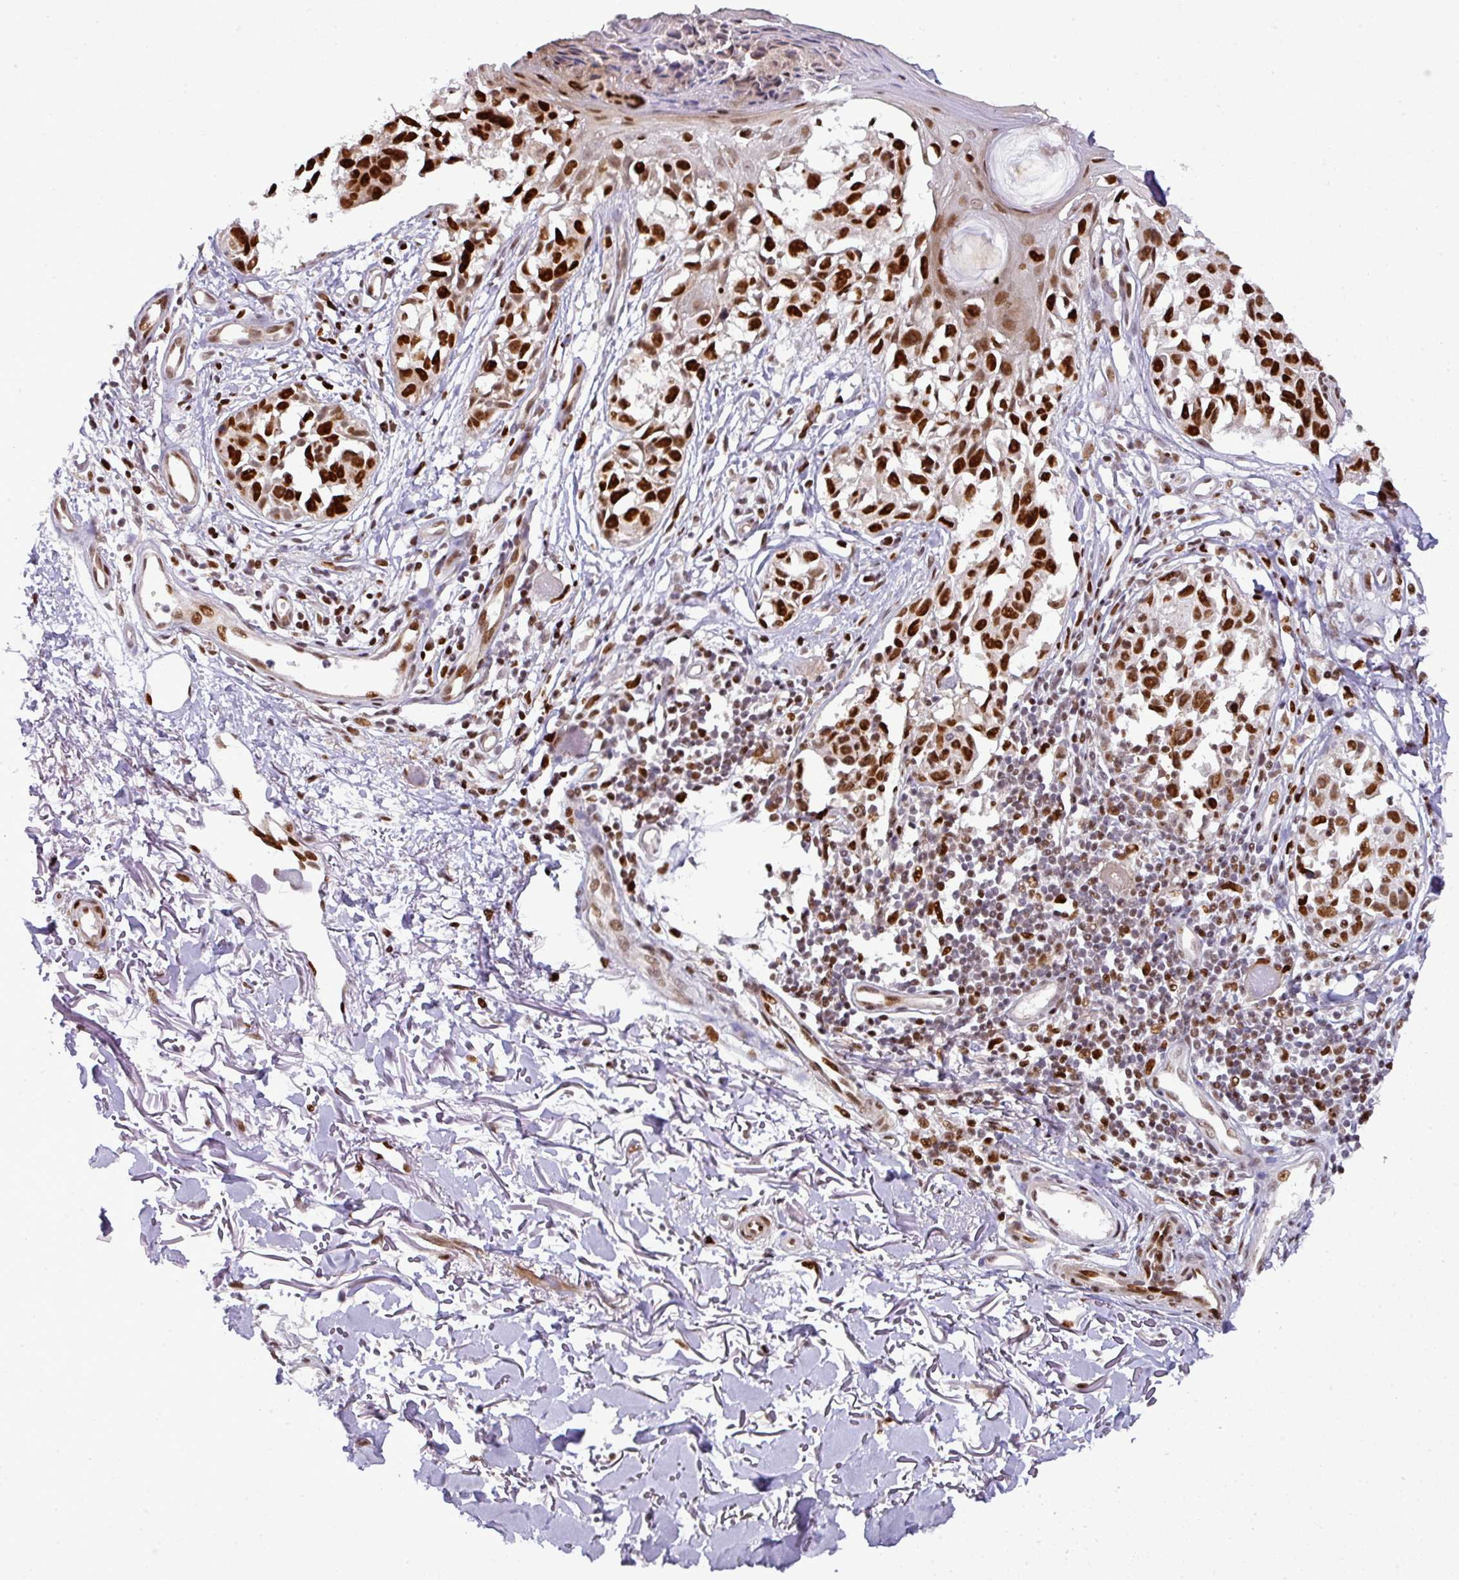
{"staining": {"intensity": "strong", "quantity": ">75%", "location": "nuclear"}, "tissue": "melanoma", "cell_type": "Tumor cells", "image_type": "cancer", "snomed": [{"axis": "morphology", "description": "Malignant melanoma, NOS"}, {"axis": "topography", "description": "Skin"}], "caption": "Tumor cells display high levels of strong nuclear expression in about >75% of cells in melanoma.", "gene": "MYSM1", "patient": {"sex": "male", "age": 73}}